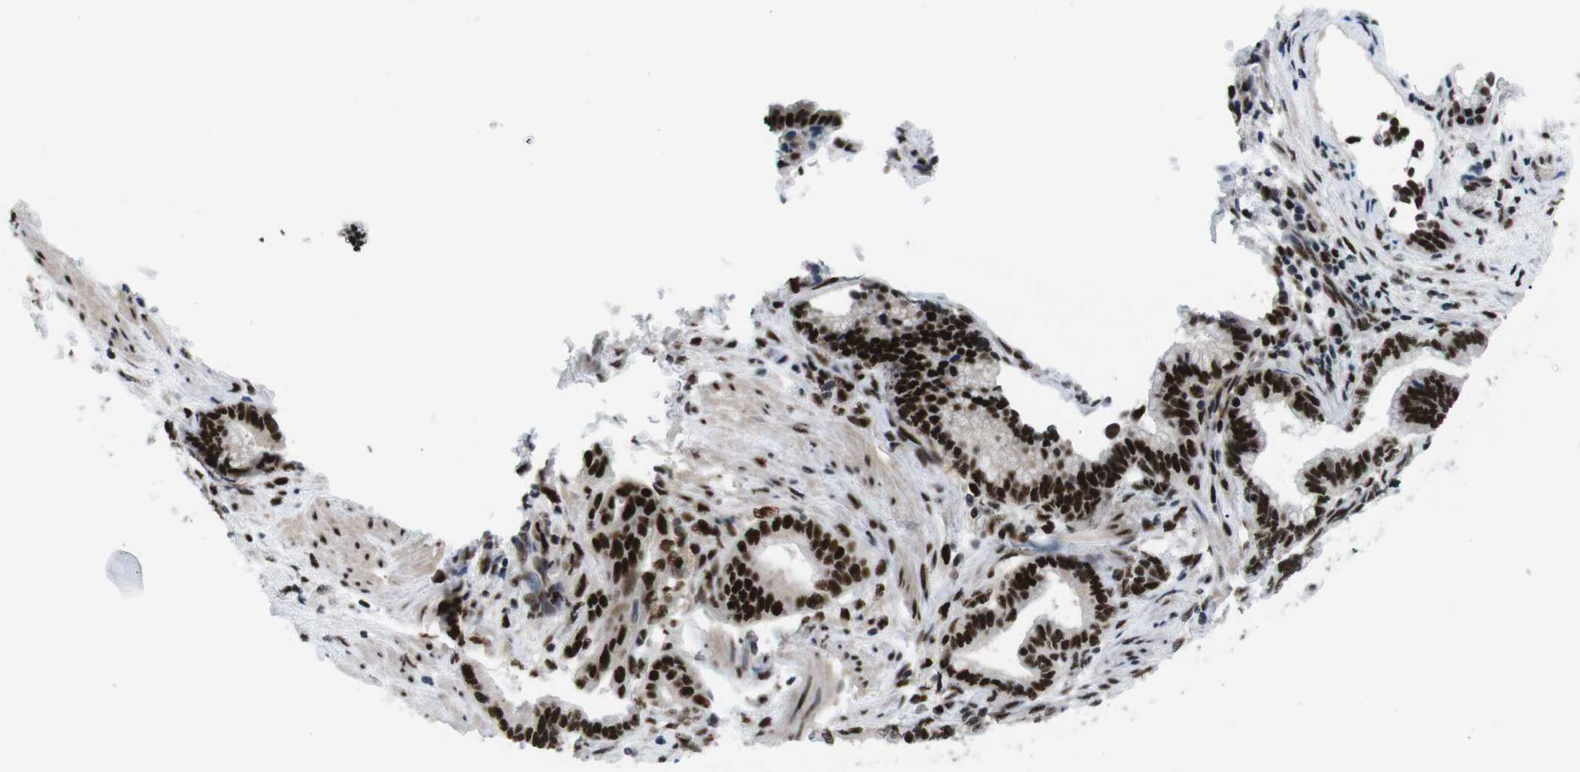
{"staining": {"intensity": "strong", "quantity": ">75%", "location": "nuclear"}, "tissue": "pancreatic cancer", "cell_type": "Tumor cells", "image_type": "cancer", "snomed": [{"axis": "morphology", "description": "Adenocarcinoma, NOS"}, {"axis": "topography", "description": "Pancreas"}], "caption": "DAB immunohistochemical staining of human adenocarcinoma (pancreatic) demonstrates strong nuclear protein expression in about >75% of tumor cells.", "gene": "PSME3", "patient": {"sex": "female", "age": 64}}